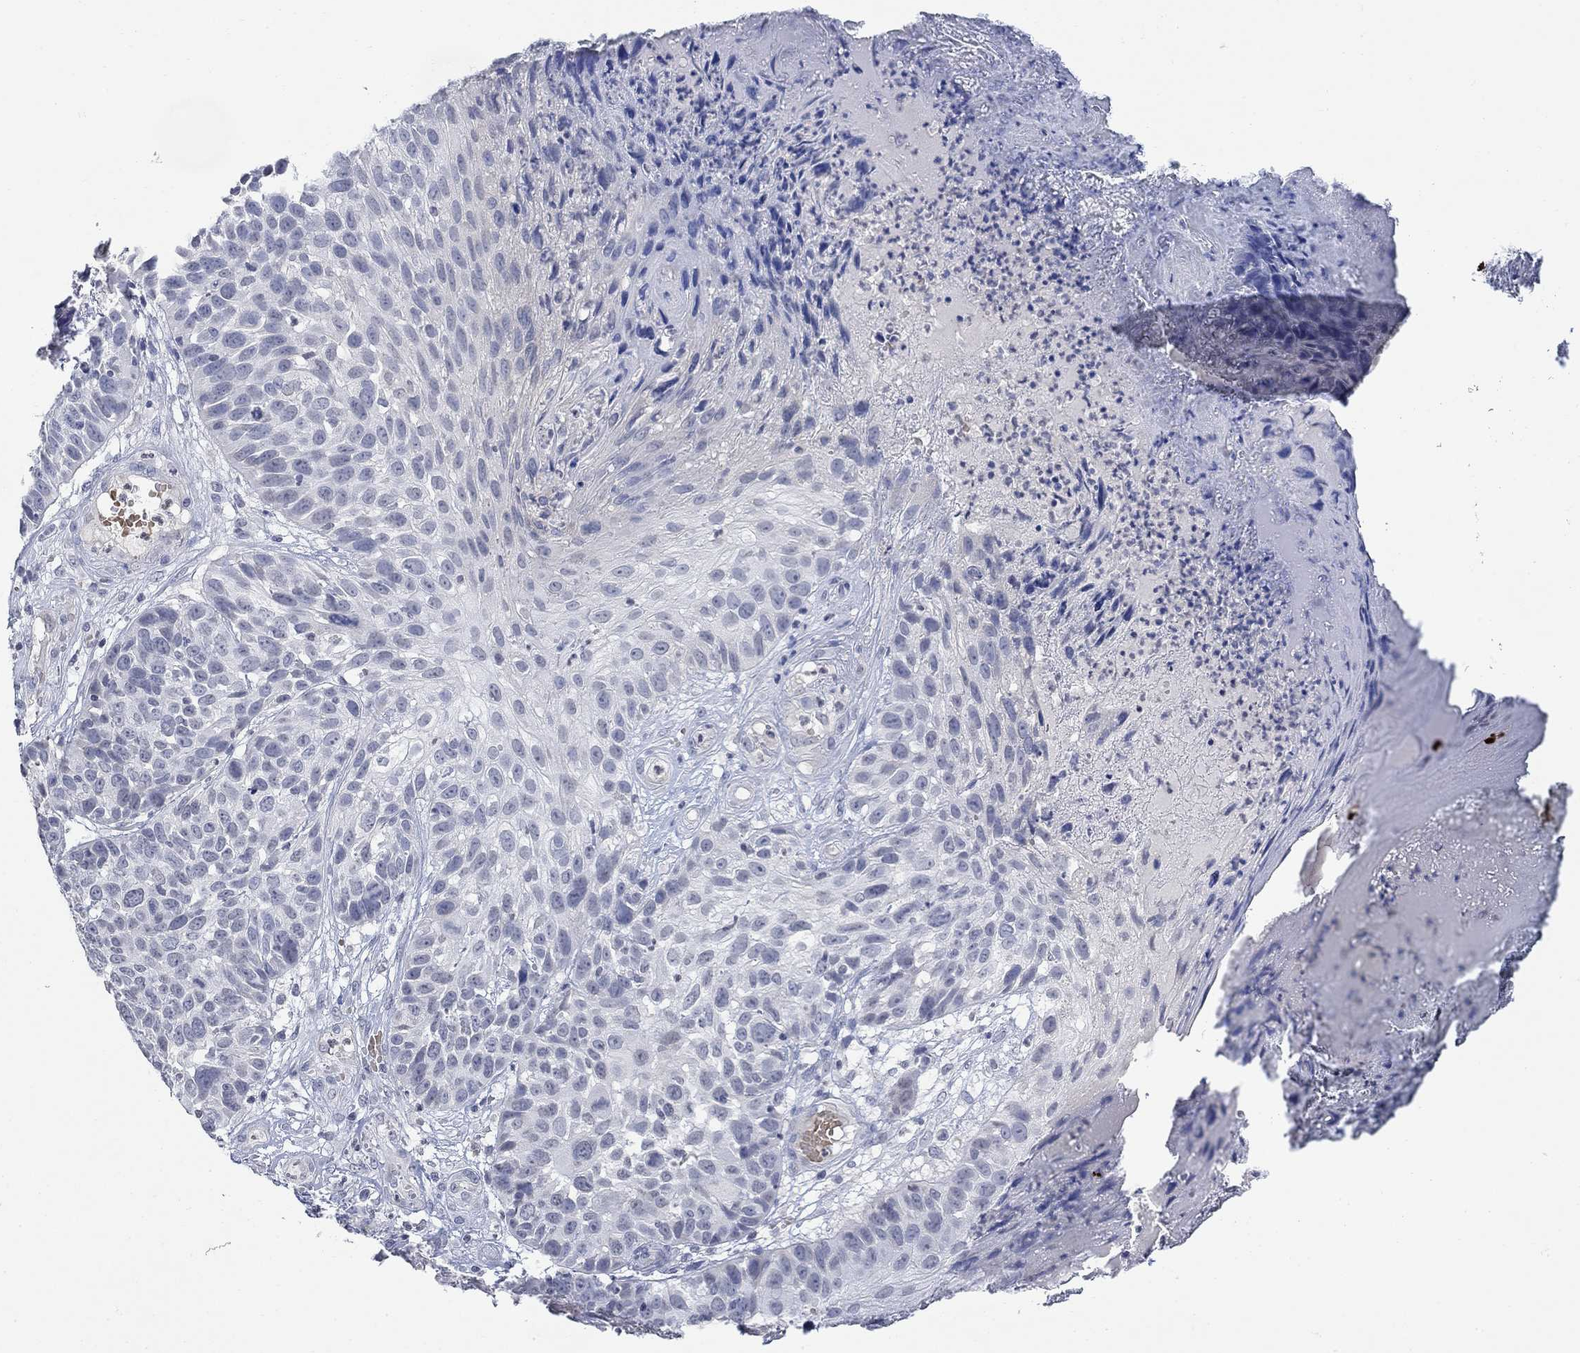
{"staining": {"intensity": "negative", "quantity": "none", "location": "none"}, "tissue": "skin cancer", "cell_type": "Tumor cells", "image_type": "cancer", "snomed": [{"axis": "morphology", "description": "Squamous cell carcinoma, NOS"}, {"axis": "topography", "description": "Skin"}], "caption": "The histopathology image exhibits no significant expression in tumor cells of skin cancer.", "gene": "TMEM255A", "patient": {"sex": "male", "age": 92}}